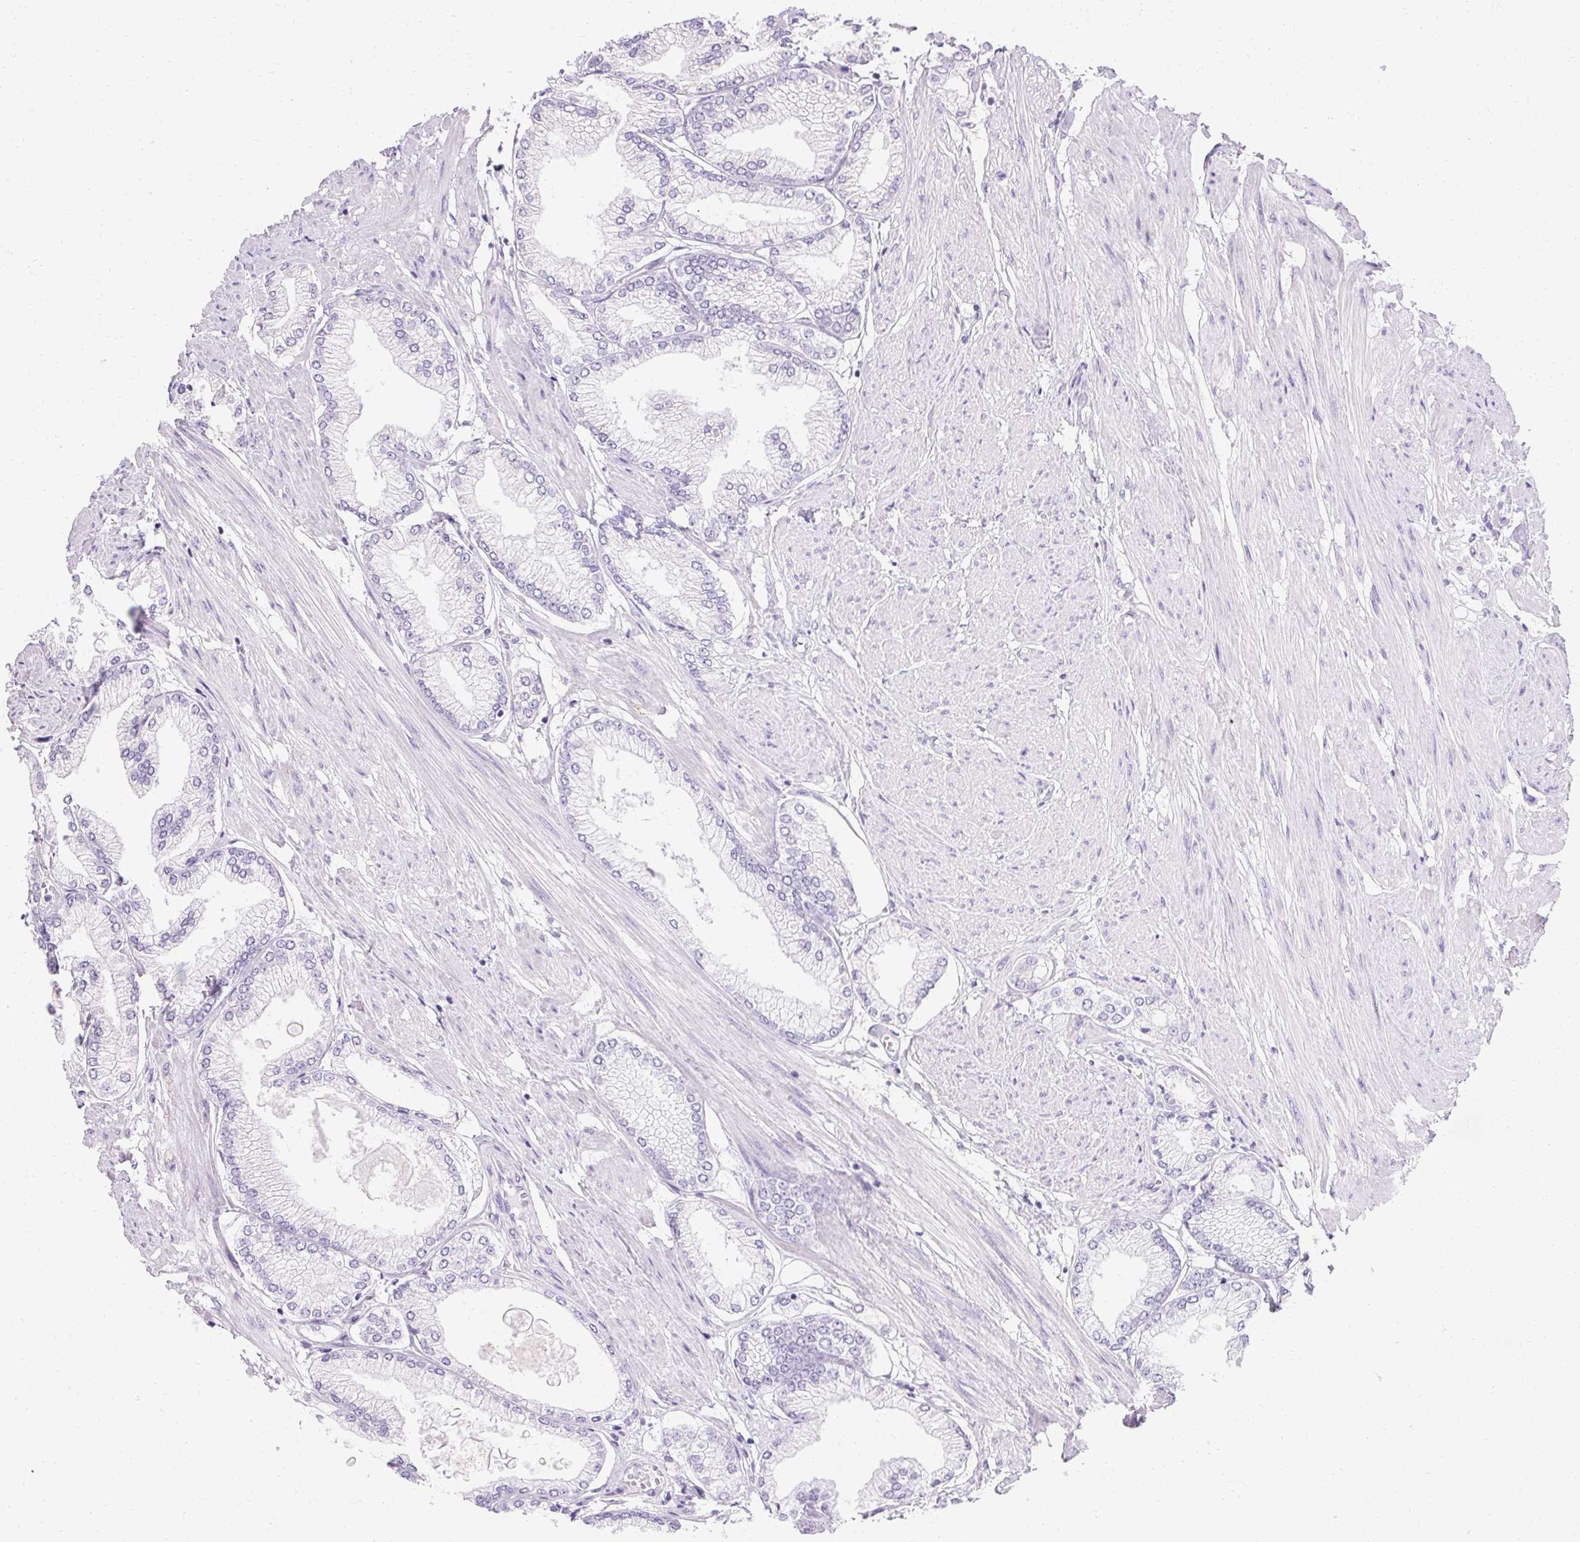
{"staining": {"intensity": "negative", "quantity": "none", "location": "none"}, "tissue": "prostate cancer", "cell_type": "Tumor cells", "image_type": "cancer", "snomed": [{"axis": "morphology", "description": "Adenocarcinoma, High grade"}, {"axis": "topography", "description": "Prostate"}], "caption": "Prostate cancer stained for a protein using immunohistochemistry displays no staining tumor cells.", "gene": "ASGR2", "patient": {"sex": "male", "age": 68}}